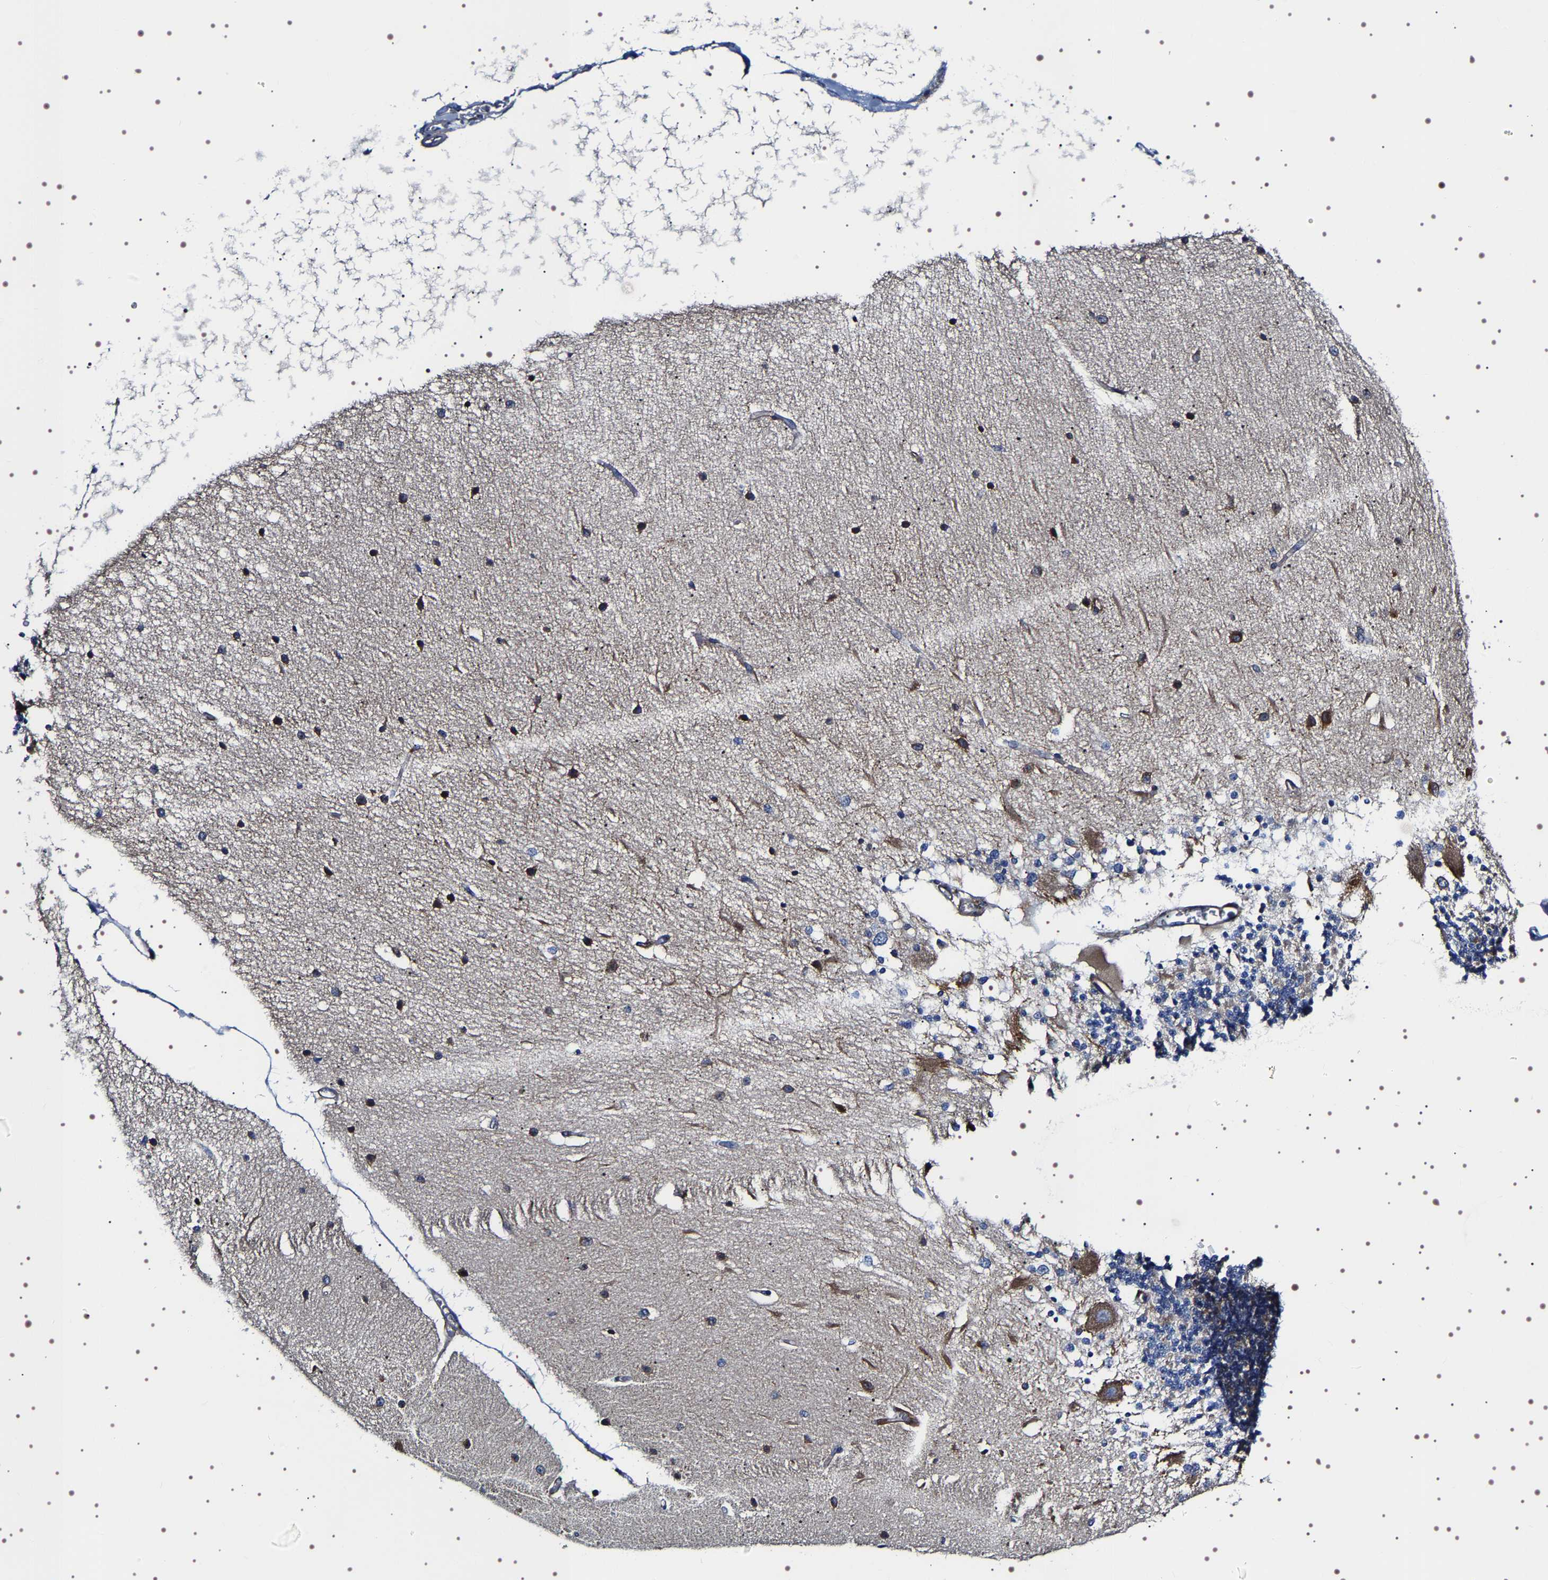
{"staining": {"intensity": "weak", "quantity": "<25%", "location": "cytoplasmic/membranous"}, "tissue": "cerebellum", "cell_type": "Cells in granular layer", "image_type": "normal", "snomed": [{"axis": "morphology", "description": "Normal tissue, NOS"}, {"axis": "topography", "description": "Cerebellum"}], "caption": "Immunohistochemistry (IHC) of normal human cerebellum reveals no positivity in cells in granular layer. Nuclei are stained in blue.", "gene": "SQLE", "patient": {"sex": "female", "age": 54}}